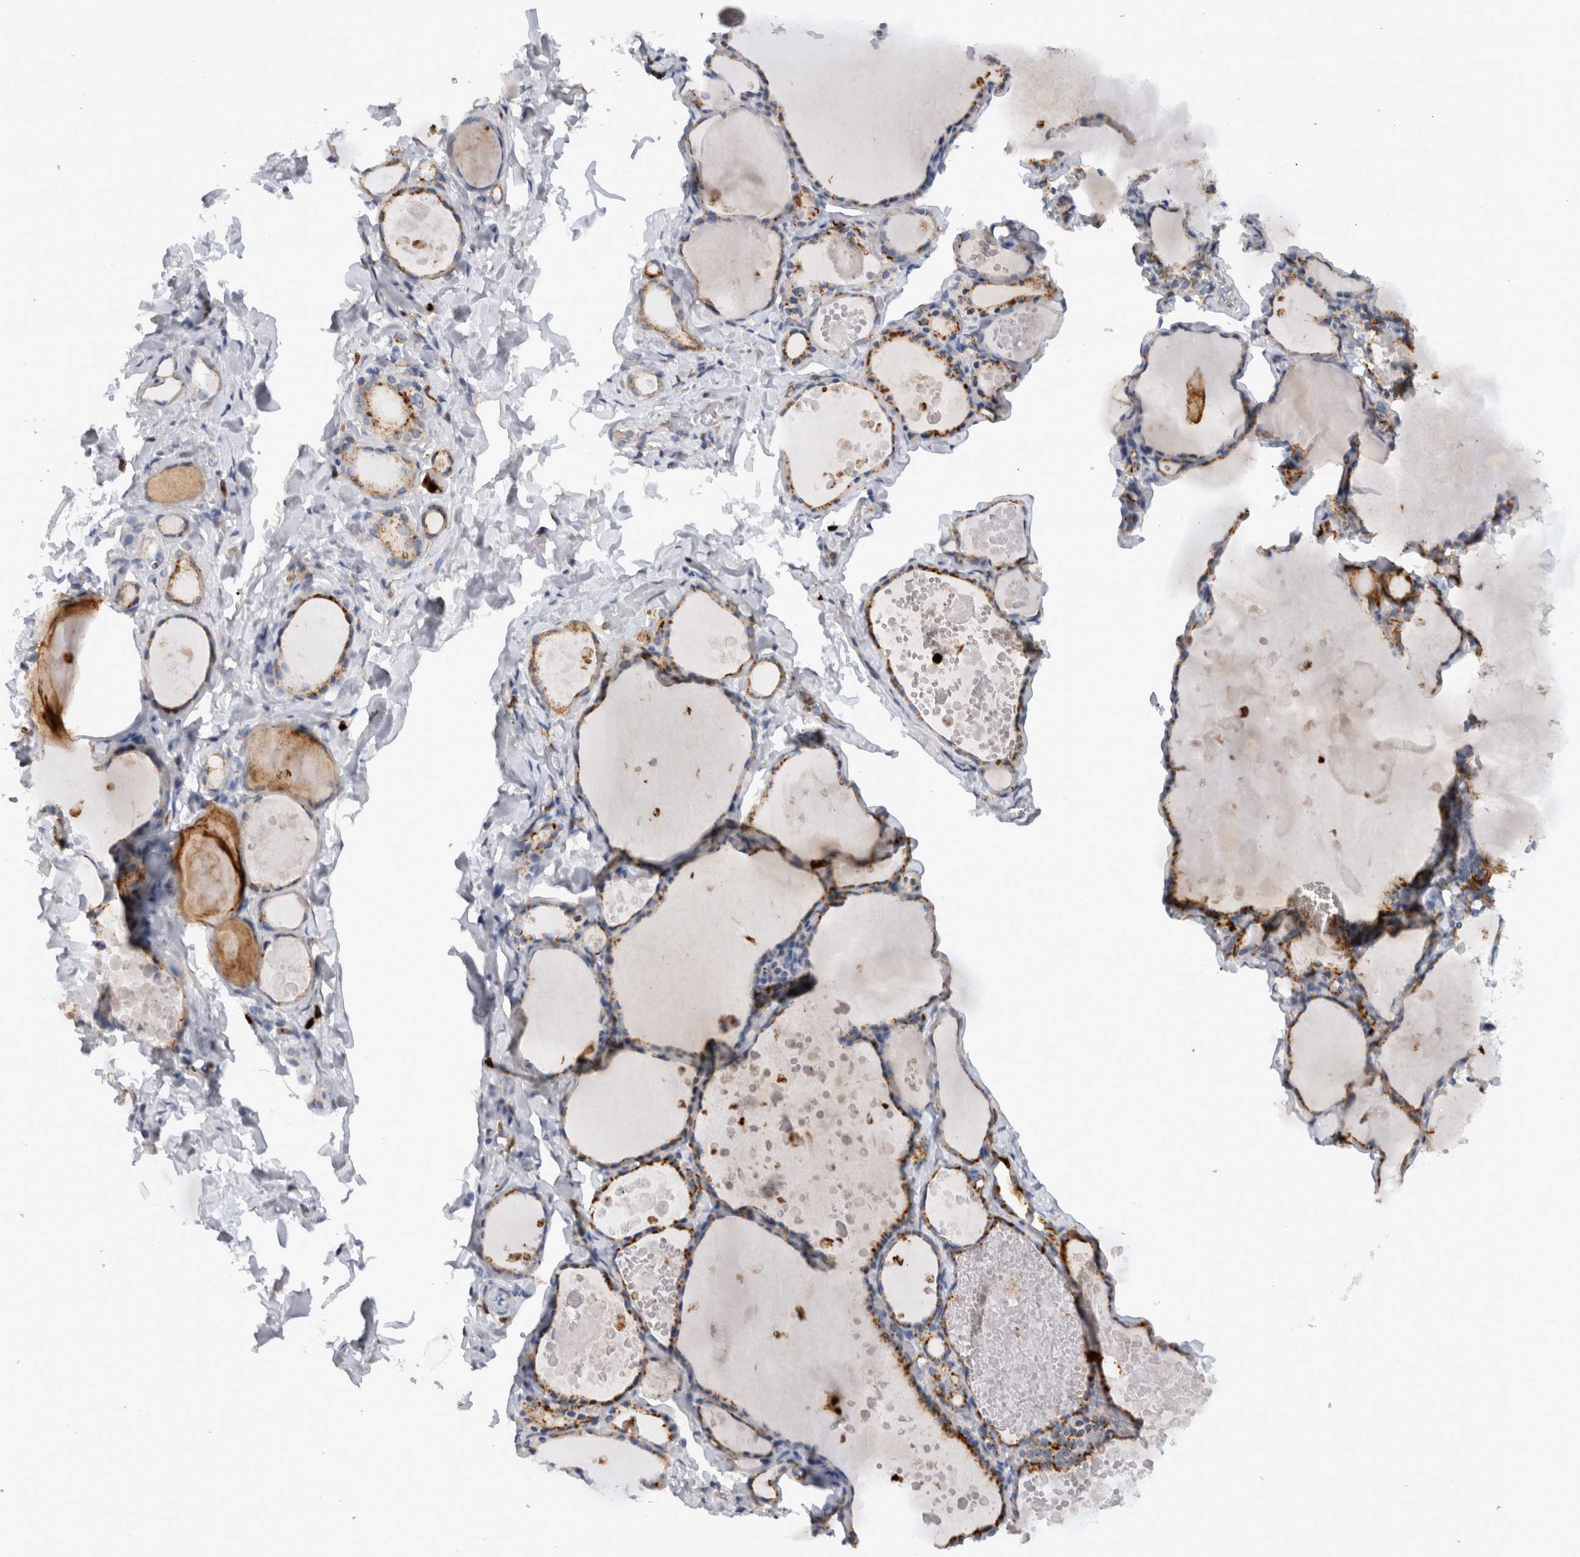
{"staining": {"intensity": "strong", "quantity": ">75%", "location": "cytoplasmic/membranous"}, "tissue": "thyroid gland", "cell_type": "Glandular cells", "image_type": "normal", "snomed": [{"axis": "morphology", "description": "Normal tissue, NOS"}, {"axis": "topography", "description": "Thyroid gland"}], "caption": "Strong cytoplasmic/membranous positivity is appreciated in approximately >75% of glandular cells in unremarkable thyroid gland.", "gene": "CD63", "patient": {"sex": "male", "age": 56}}